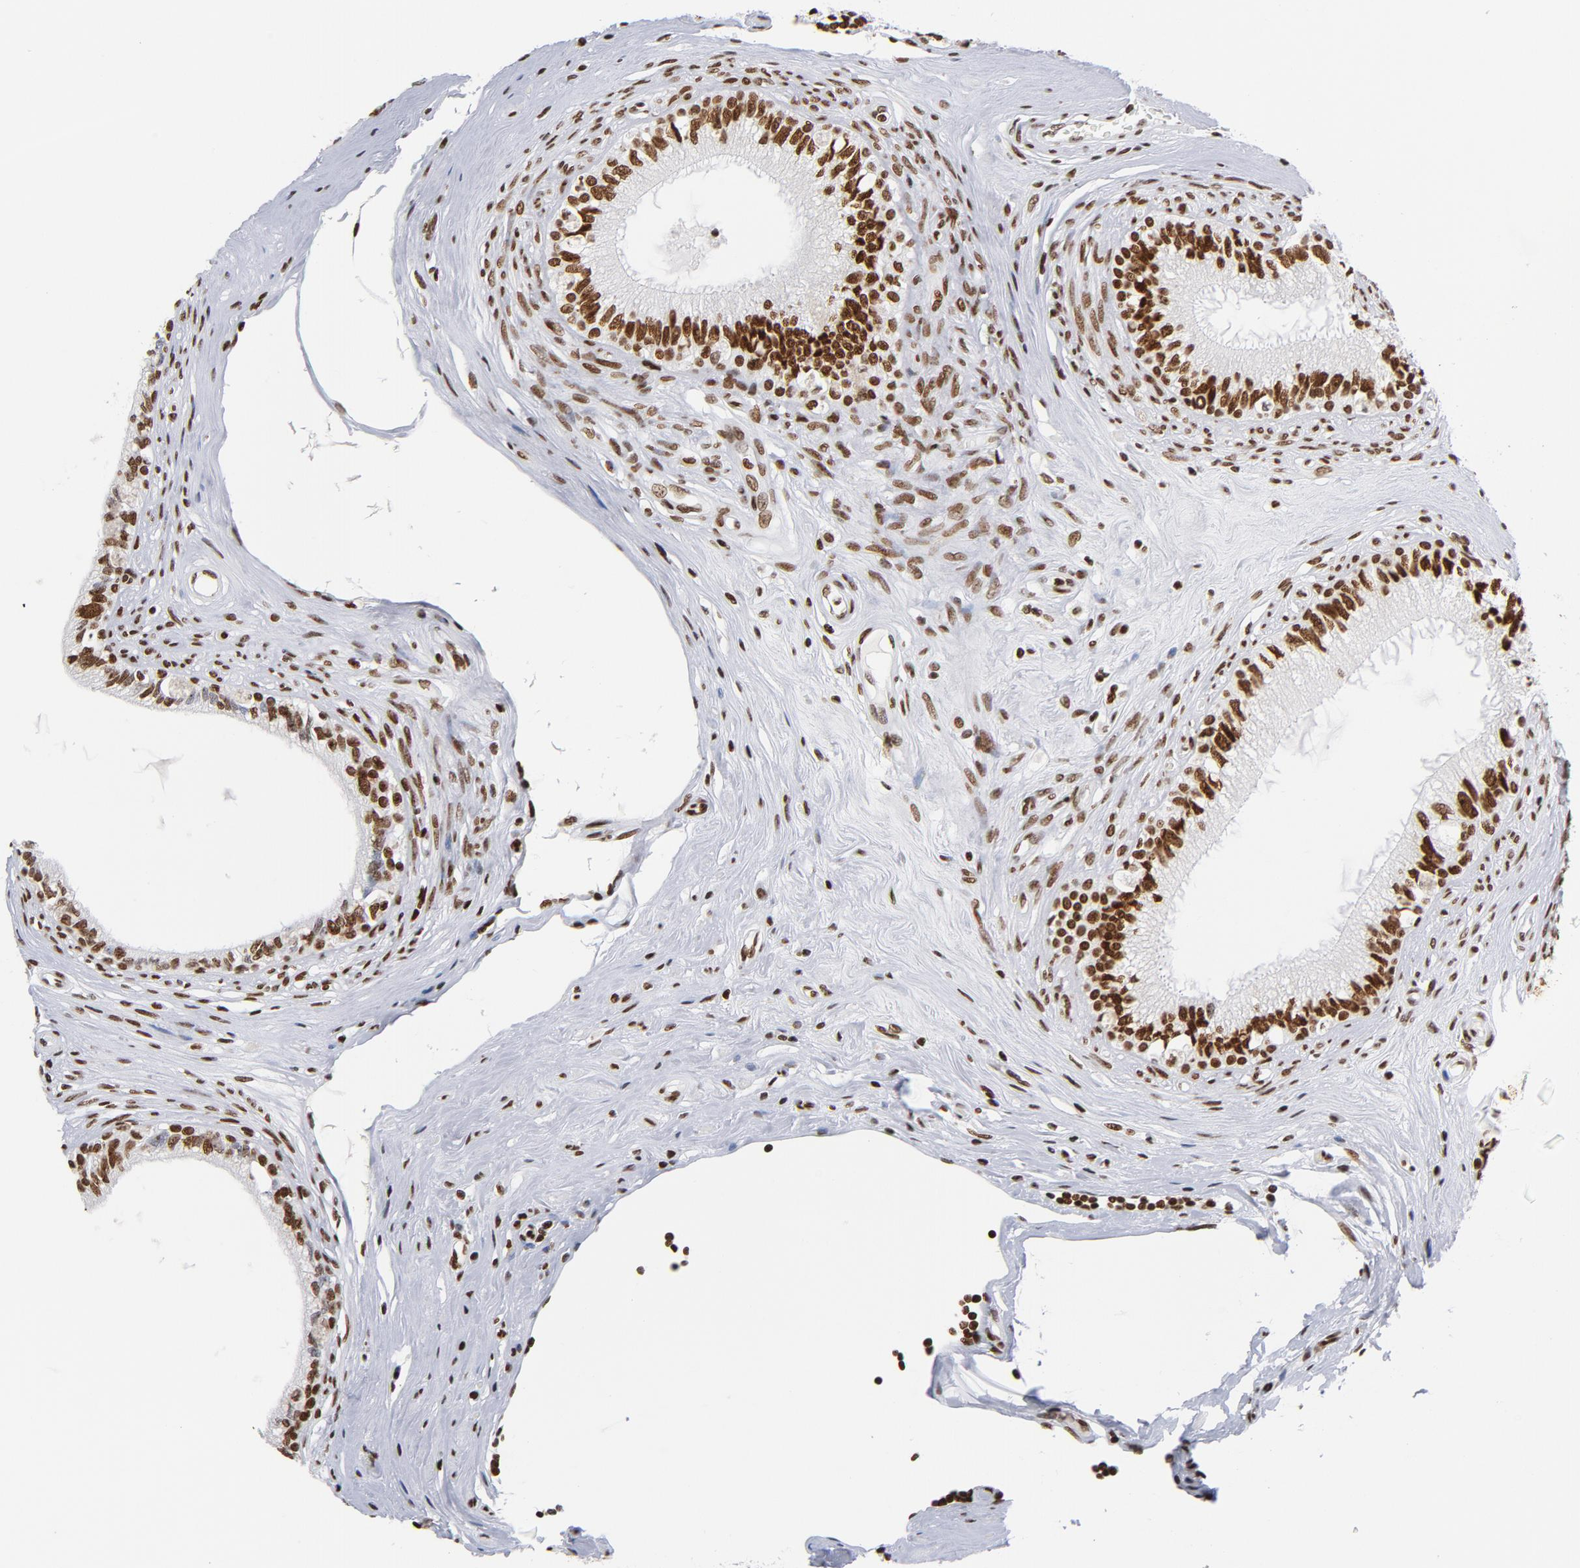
{"staining": {"intensity": "strong", "quantity": ">75%", "location": "nuclear"}, "tissue": "epididymis", "cell_type": "Glandular cells", "image_type": "normal", "snomed": [{"axis": "morphology", "description": "Normal tissue, NOS"}, {"axis": "morphology", "description": "Inflammation, NOS"}, {"axis": "topography", "description": "Epididymis"}], "caption": "IHC of benign epididymis exhibits high levels of strong nuclear staining in about >75% of glandular cells. (DAB IHC with brightfield microscopy, high magnification).", "gene": "TOP2B", "patient": {"sex": "male", "age": 84}}